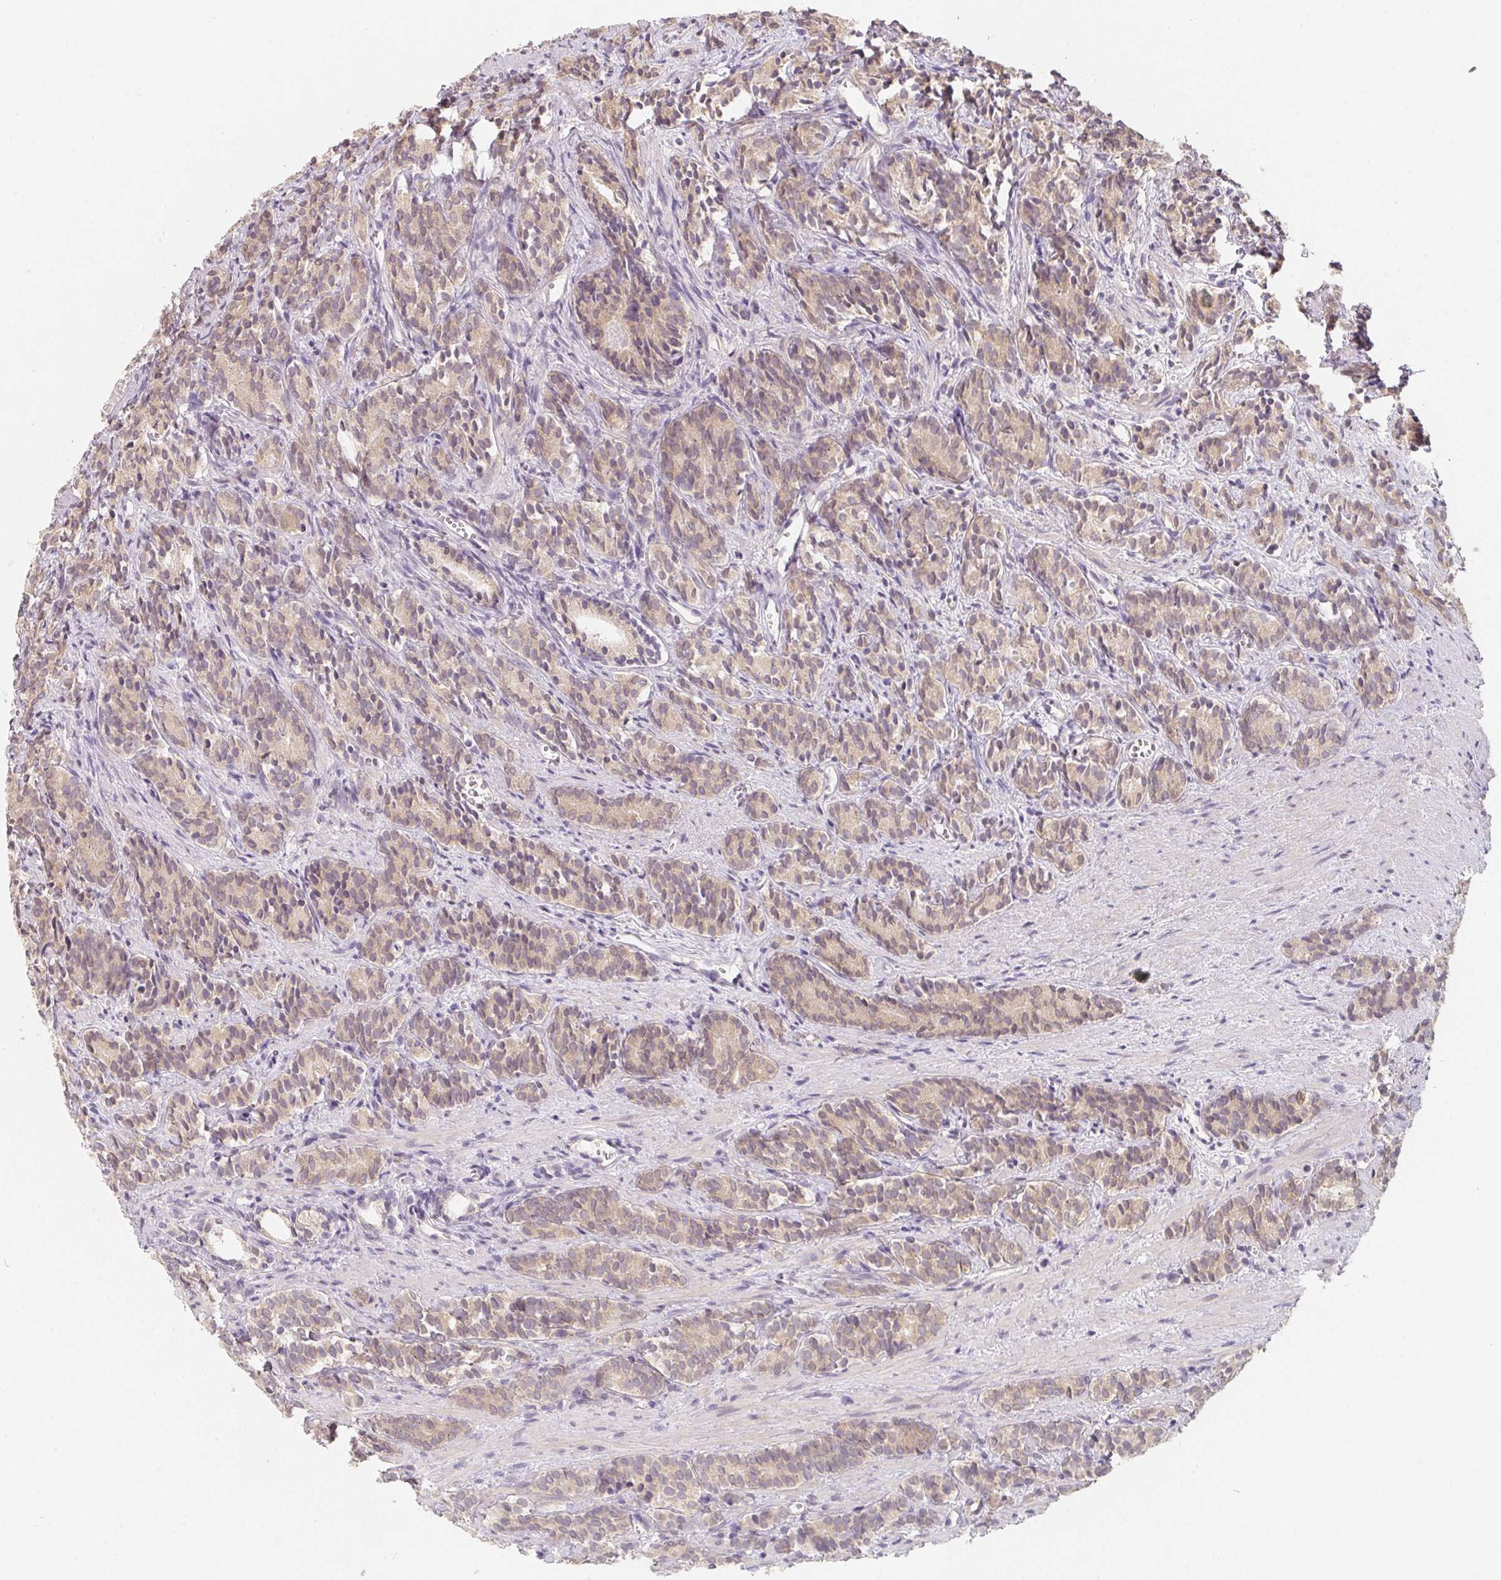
{"staining": {"intensity": "weak", "quantity": ">75%", "location": "cytoplasmic/membranous"}, "tissue": "prostate cancer", "cell_type": "Tumor cells", "image_type": "cancer", "snomed": [{"axis": "morphology", "description": "Adenocarcinoma, High grade"}, {"axis": "topography", "description": "Prostate"}], "caption": "Immunohistochemistry staining of prostate cancer (adenocarcinoma (high-grade)), which displays low levels of weak cytoplasmic/membranous staining in approximately >75% of tumor cells indicating weak cytoplasmic/membranous protein expression. The staining was performed using DAB (brown) for protein detection and nuclei were counterstained in hematoxylin (blue).", "gene": "SOAT1", "patient": {"sex": "male", "age": 84}}